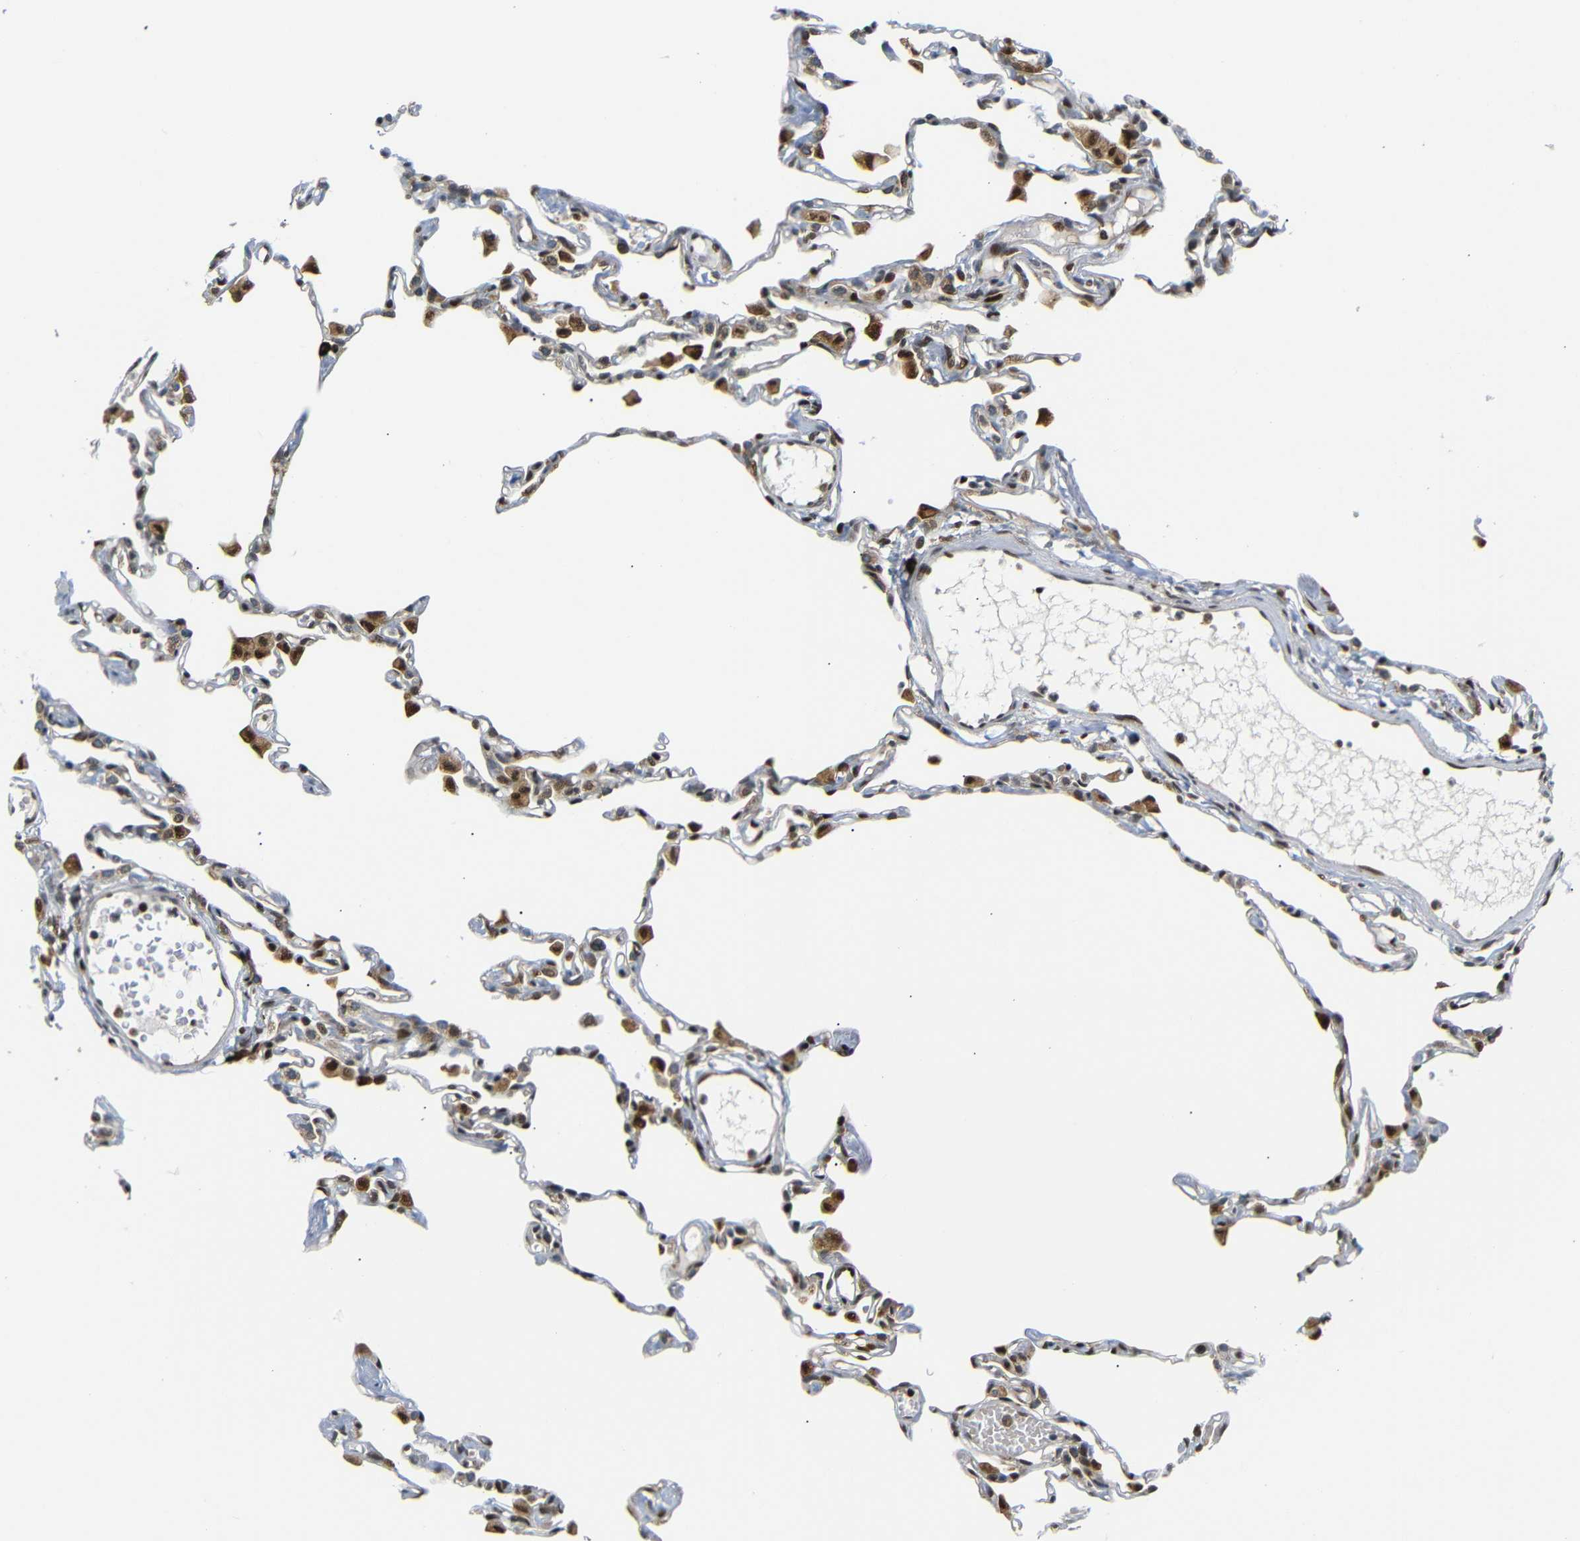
{"staining": {"intensity": "strong", "quantity": "<25%", "location": "nuclear"}, "tissue": "lung", "cell_type": "Alveolar cells", "image_type": "normal", "snomed": [{"axis": "morphology", "description": "Normal tissue, NOS"}, {"axis": "topography", "description": "Lung"}], "caption": "Immunohistochemistry micrograph of benign lung: lung stained using immunohistochemistry (IHC) shows medium levels of strong protein expression localized specifically in the nuclear of alveolar cells, appearing as a nuclear brown color.", "gene": "SPCS2", "patient": {"sex": "female", "age": 49}}